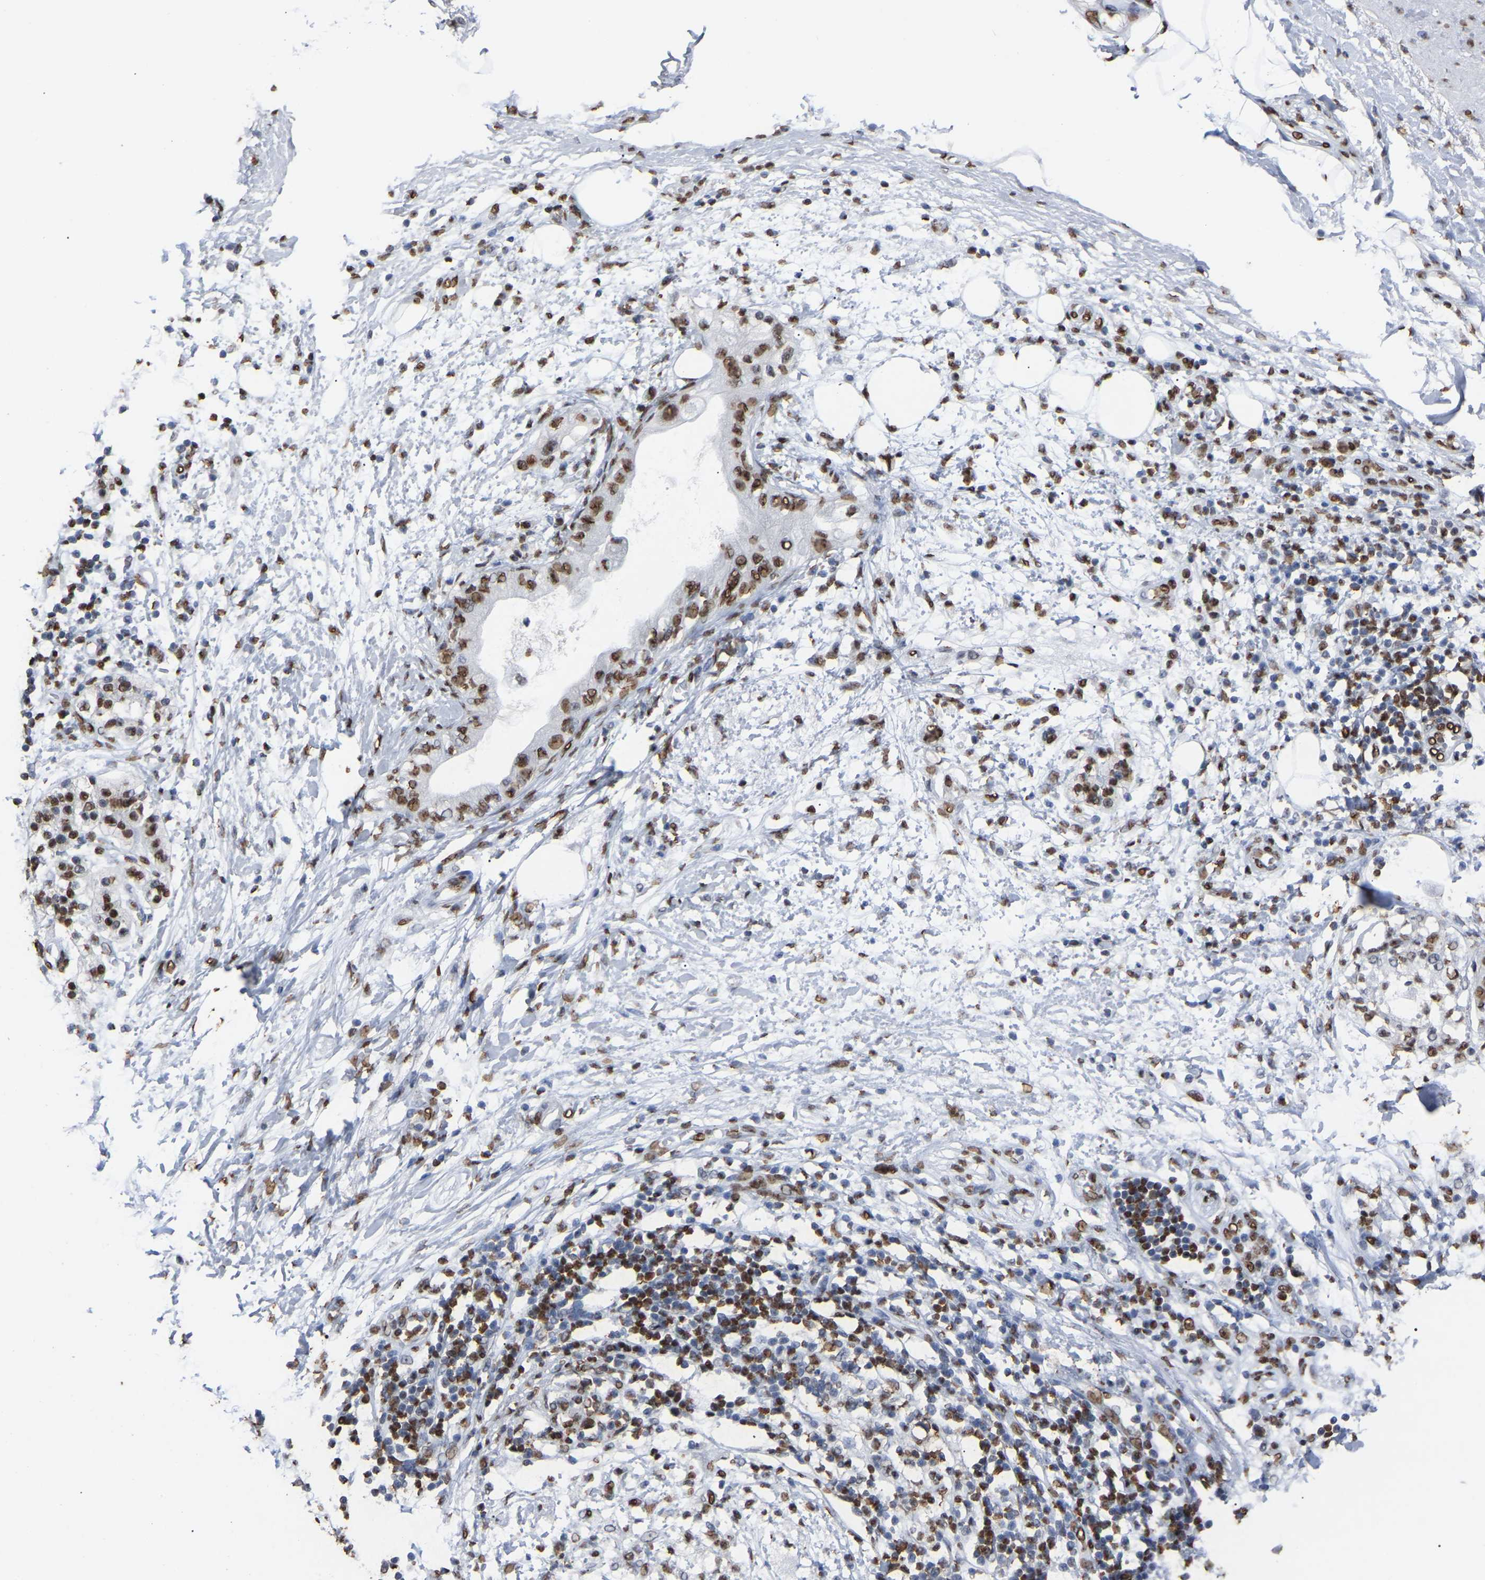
{"staining": {"intensity": "moderate", "quantity": ">75%", "location": "nuclear"}, "tissue": "adipose tissue", "cell_type": "Adipocytes", "image_type": "normal", "snomed": [{"axis": "morphology", "description": "Normal tissue, NOS"}, {"axis": "morphology", "description": "Adenocarcinoma, NOS"}, {"axis": "topography", "description": "Duodenum"}, {"axis": "topography", "description": "Peripheral nerve tissue"}], "caption": "Protein expression analysis of normal adipose tissue exhibits moderate nuclear staining in about >75% of adipocytes.", "gene": "RBL2", "patient": {"sex": "female", "age": 60}}